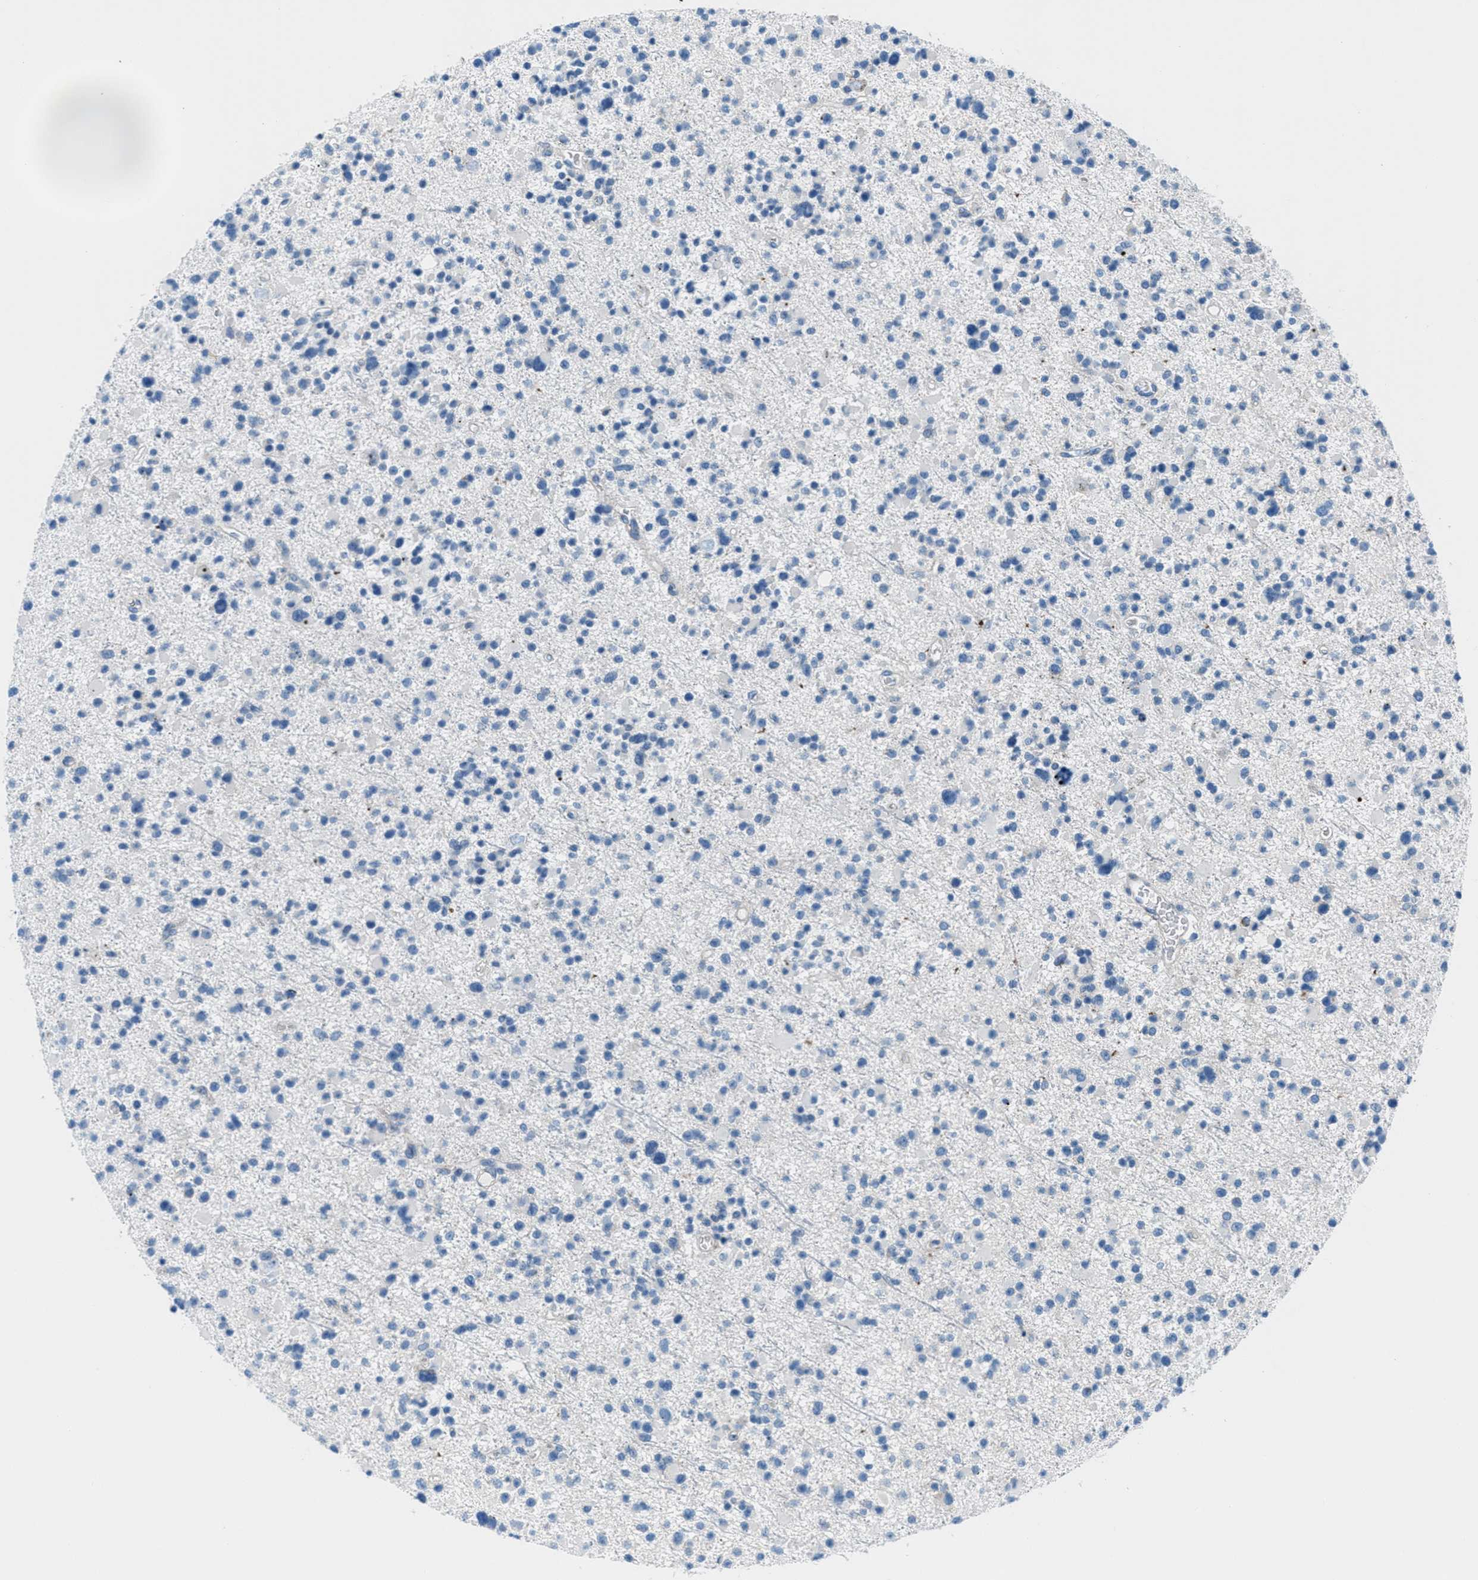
{"staining": {"intensity": "negative", "quantity": "none", "location": "none"}, "tissue": "glioma", "cell_type": "Tumor cells", "image_type": "cancer", "snomed": [{"axis": "morphology", "description": "Glioma, malignant, Low grade"}, {"axis": "topography", "description": "Brain"}], "caption": "Micrograph shows no significant protein staining in tumor cells of malignant glioma (low-grade).", "gene": "MFSD13A", "patient": {"sex": "female", "age": 22}}